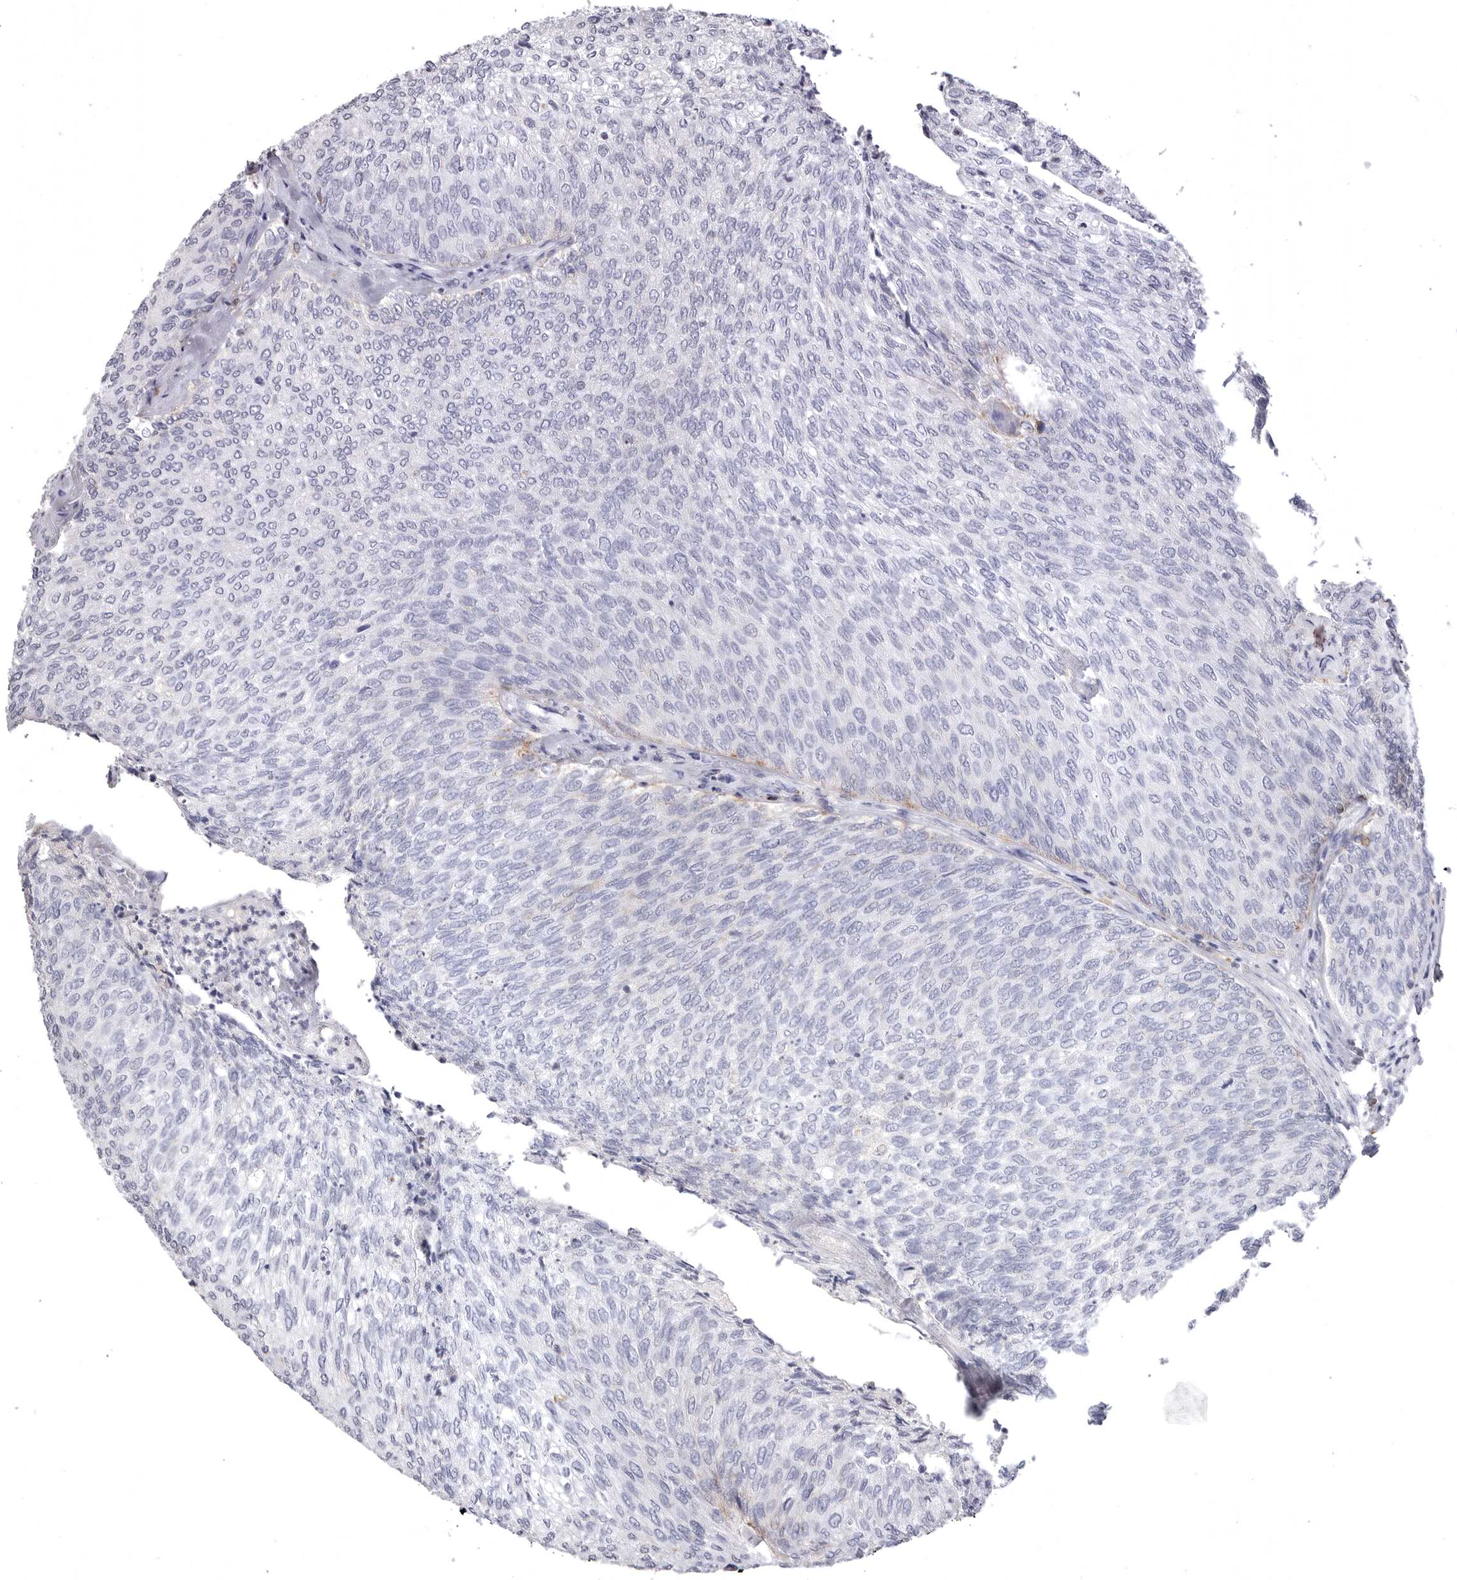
{"staining": {"intensity": "negative", "quantity": "none", "location": "none"}, "tissue": "urothelial cancer", "cell_type": "Tumor cells", "image_type": "cancer", "snomed": [{"axis": "morphology", "description": "Urothelial carcinoma, Low grade"}, {"axis": "topography", "description": "Urinary bladder"}], "caption": "This is an immunohistochemistry (IHC) micrograph of low-grade urothelial carcinoma. There is no staining in tumor cells.", "gene": "PSPN", "patient": {"sex": "female", "age": 79}}